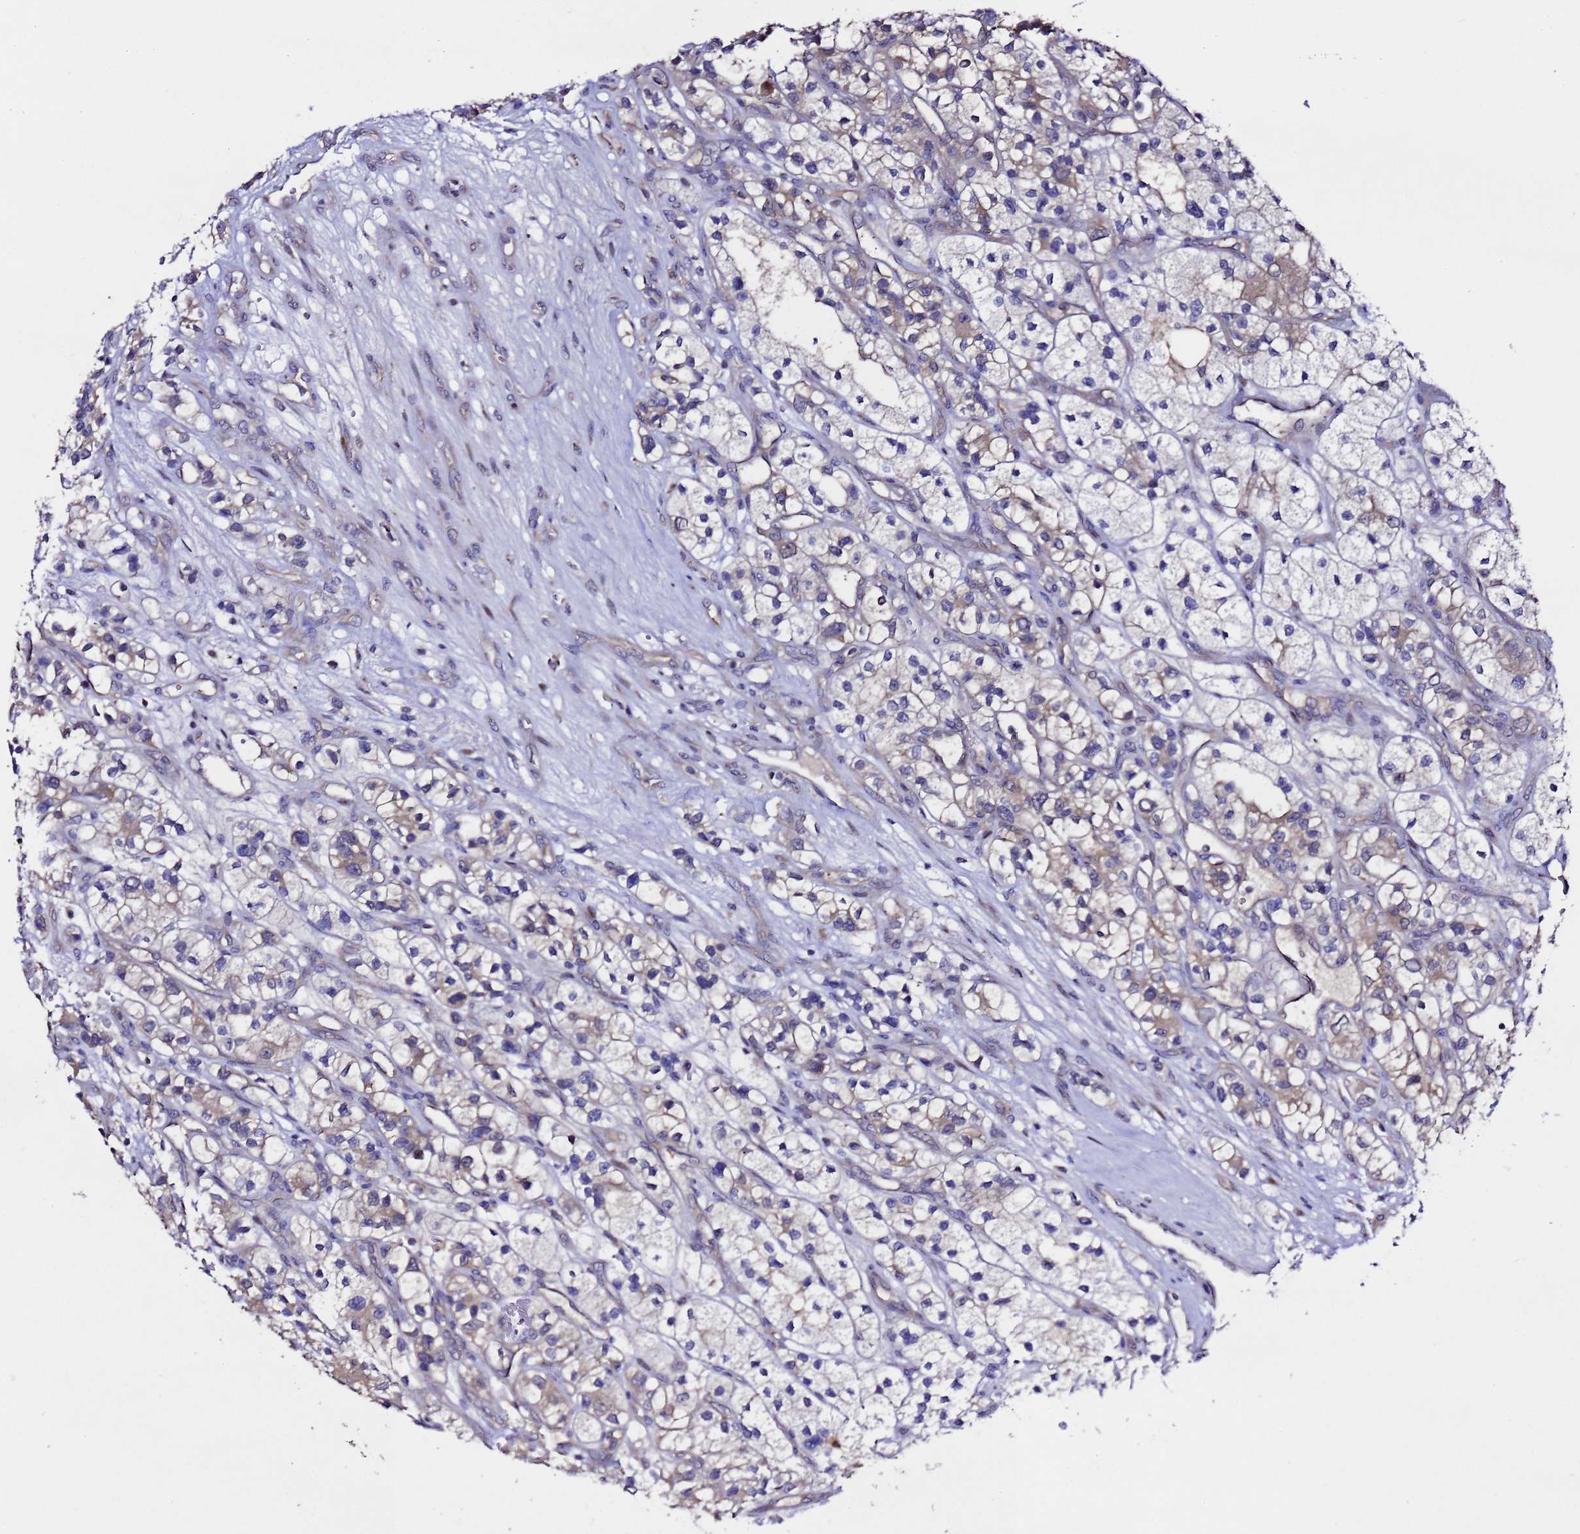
{"staining": {"intensity": "weak", "quantity": "<25%", "location": "cytoplasmic/membranous"}, "tissue": "renal cancer", "cell_type": "Tumor cells", "image_type": "cancer", "snomed": [{"axis": "morphology", "description": "Adenocarcinoma, NOS"}, {"axis": "topography", "description": "Kidney"}], "caption": "High power microscopy histopathology image of an IHC photomicrograph of renal cancer (adenocarcinoma), revealing no significant expression in tumor cells. (Stains: DAB immunohistochemistry (IHC) with hematoxylin counter stain, Microscopy: brightfield microscopy at high magnification).", "gene": "ALG3", "patient": {"sex": "female", "age": 57}}